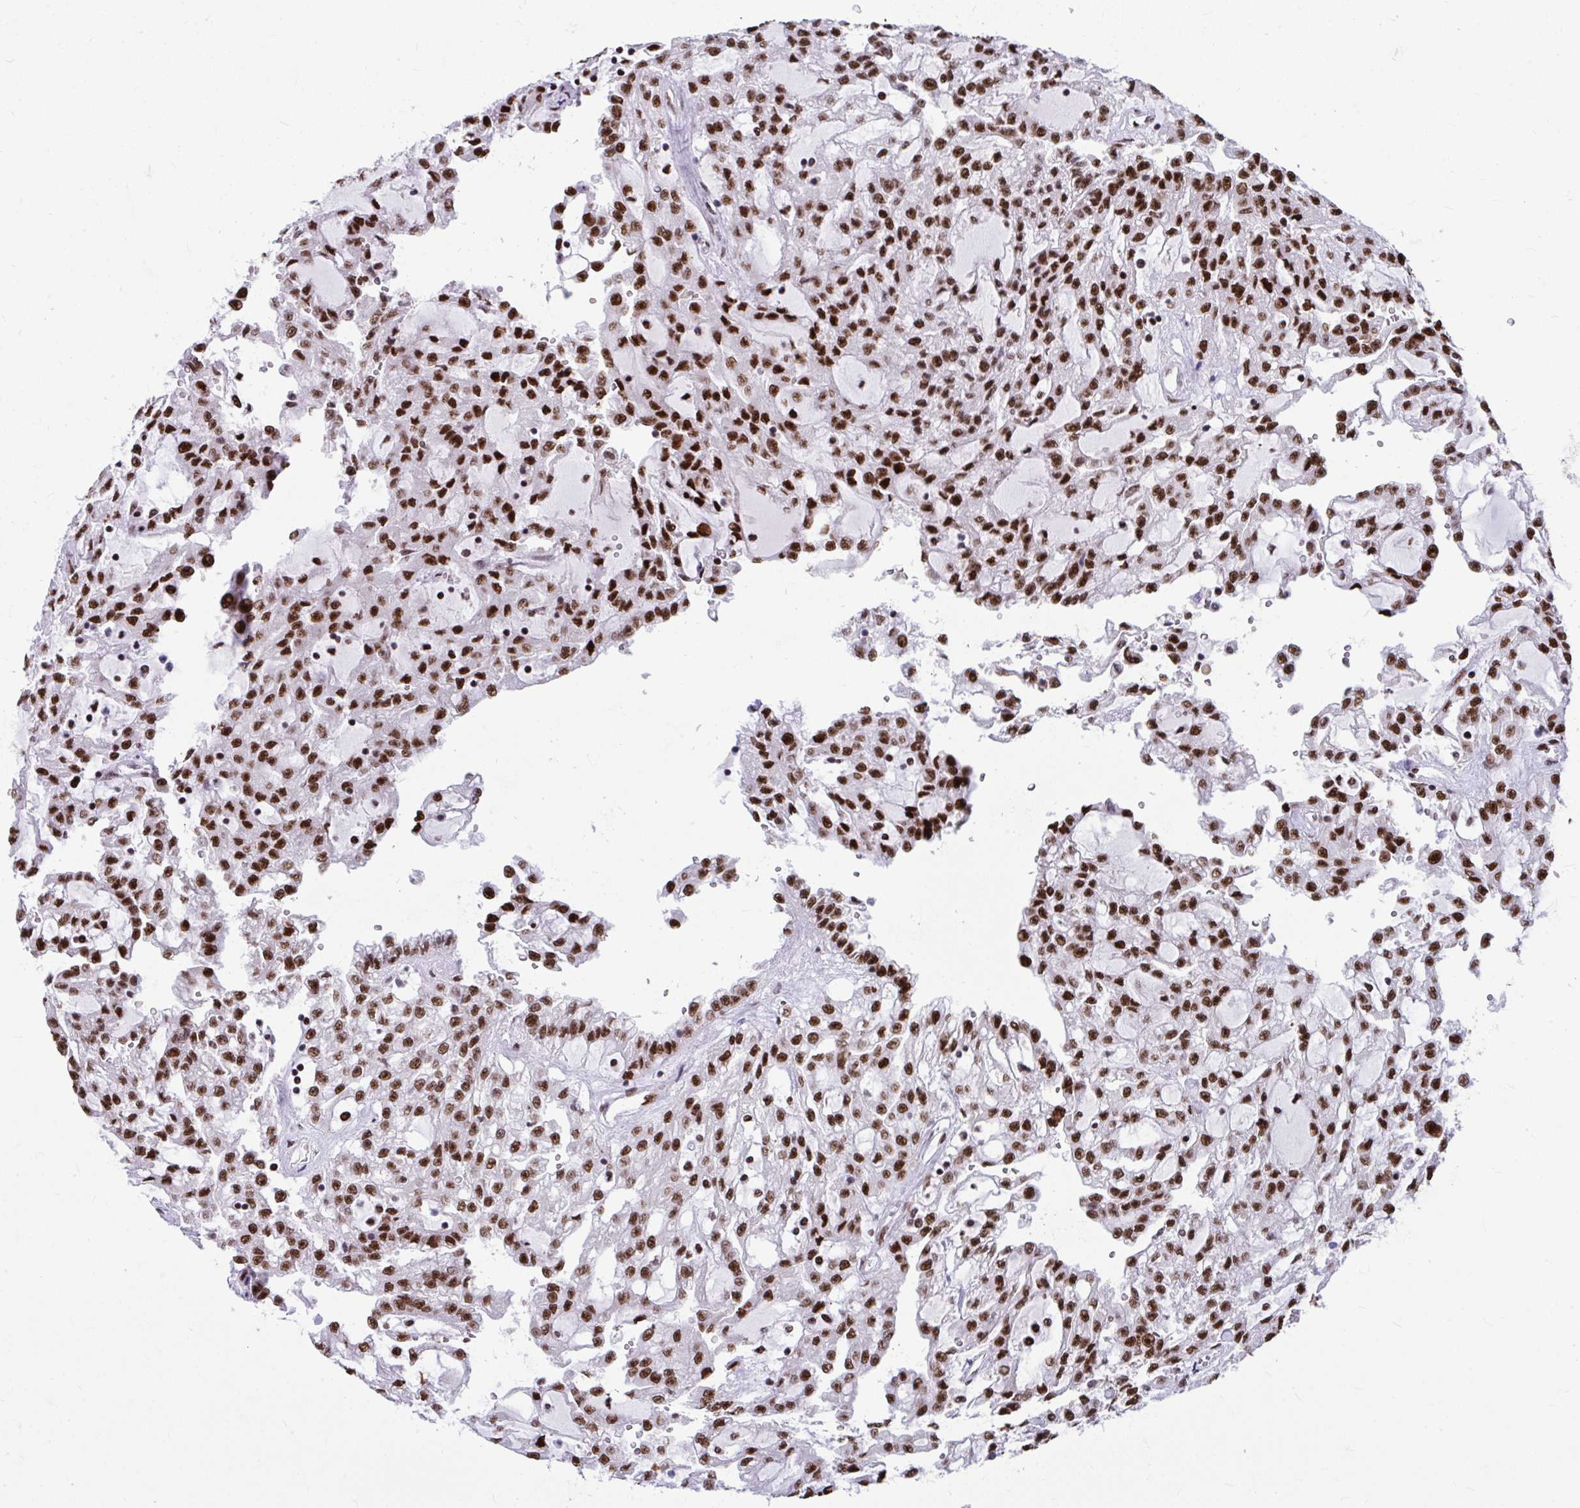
{"staining": {"intensity": "strong", "quantity": ">75%", "location": "nuclear"}, "tissue": "renal cancer", "cell_type": "Tumor cells", "image_type": "cancer", "snomed": [{"axis": "morphology", "description": "Adenocarcinoma, NOS"}, {"axis": "topography", "description": "Kidney"}], "caption": "Human adenocarcinoma (renal) stained with a protein marker demonstrates strong staining in tumor cells.", "gene": "SLC35C2", "patient": {"sex": "male", "age": 63}}